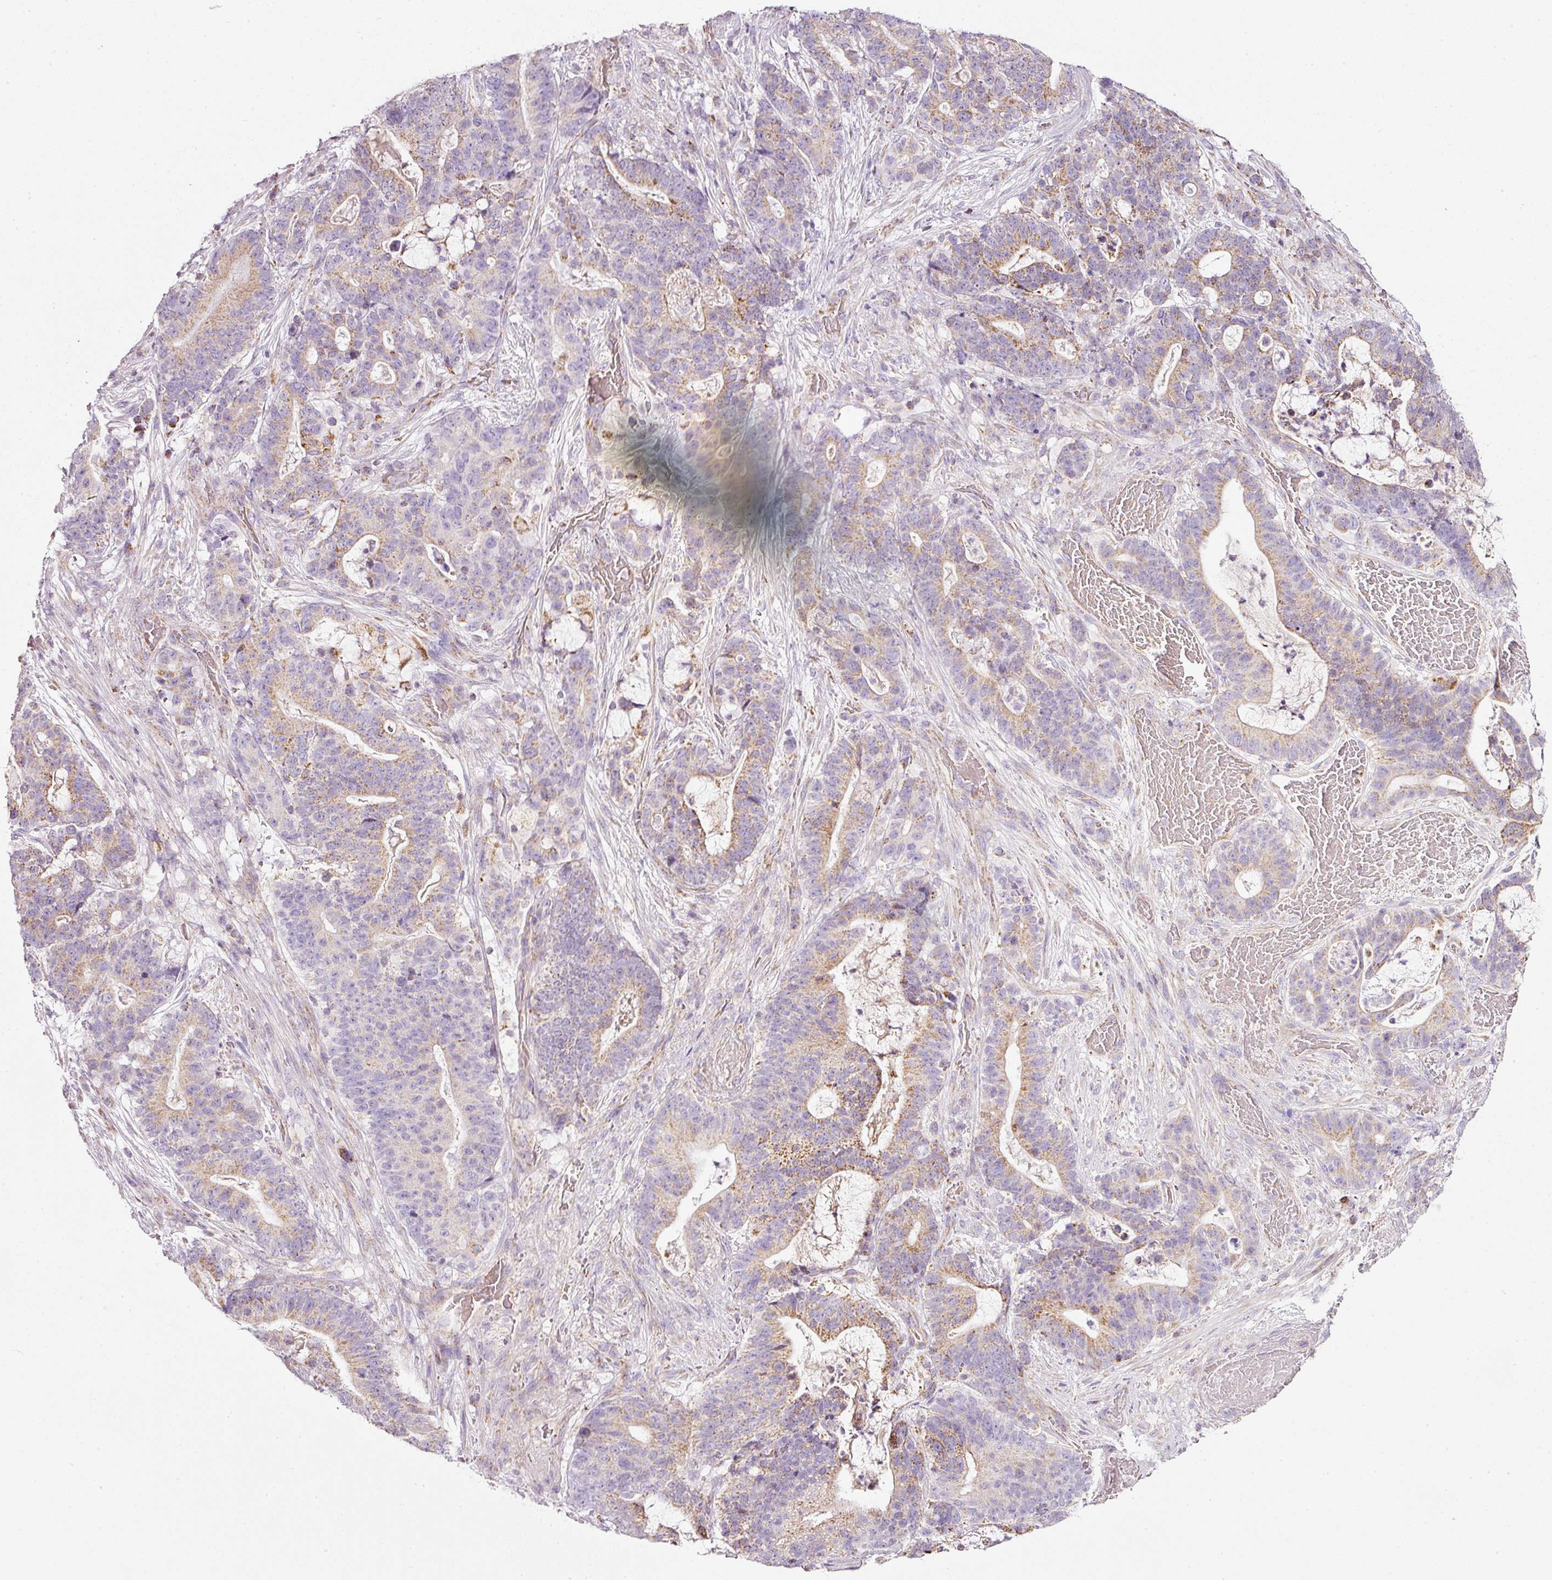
{"staining": {"intensity": "moderate", "quantity": "25%-75%", "location": "cytoplasmic/membranous"}, "tissue": "stomach cancer", "cell_type": "Tumor cells", "image_type": "cancer", "snomed": [{"axis": "morphology", "description": "Normal tissue, NOS"}, {"axis": "morphology", "description": "Adenocarcinoma, NOS"}, {"axis": "topography", "description": "Stomach"}], "caption": "A medium amount of moderate cytoplasmic/membranous expression is seen in about 25%-75% of tumor cells in stomach adenocarcinoma tissue.", "gene": "SDHA", "patient": {"sex": "female", "age": 64}}